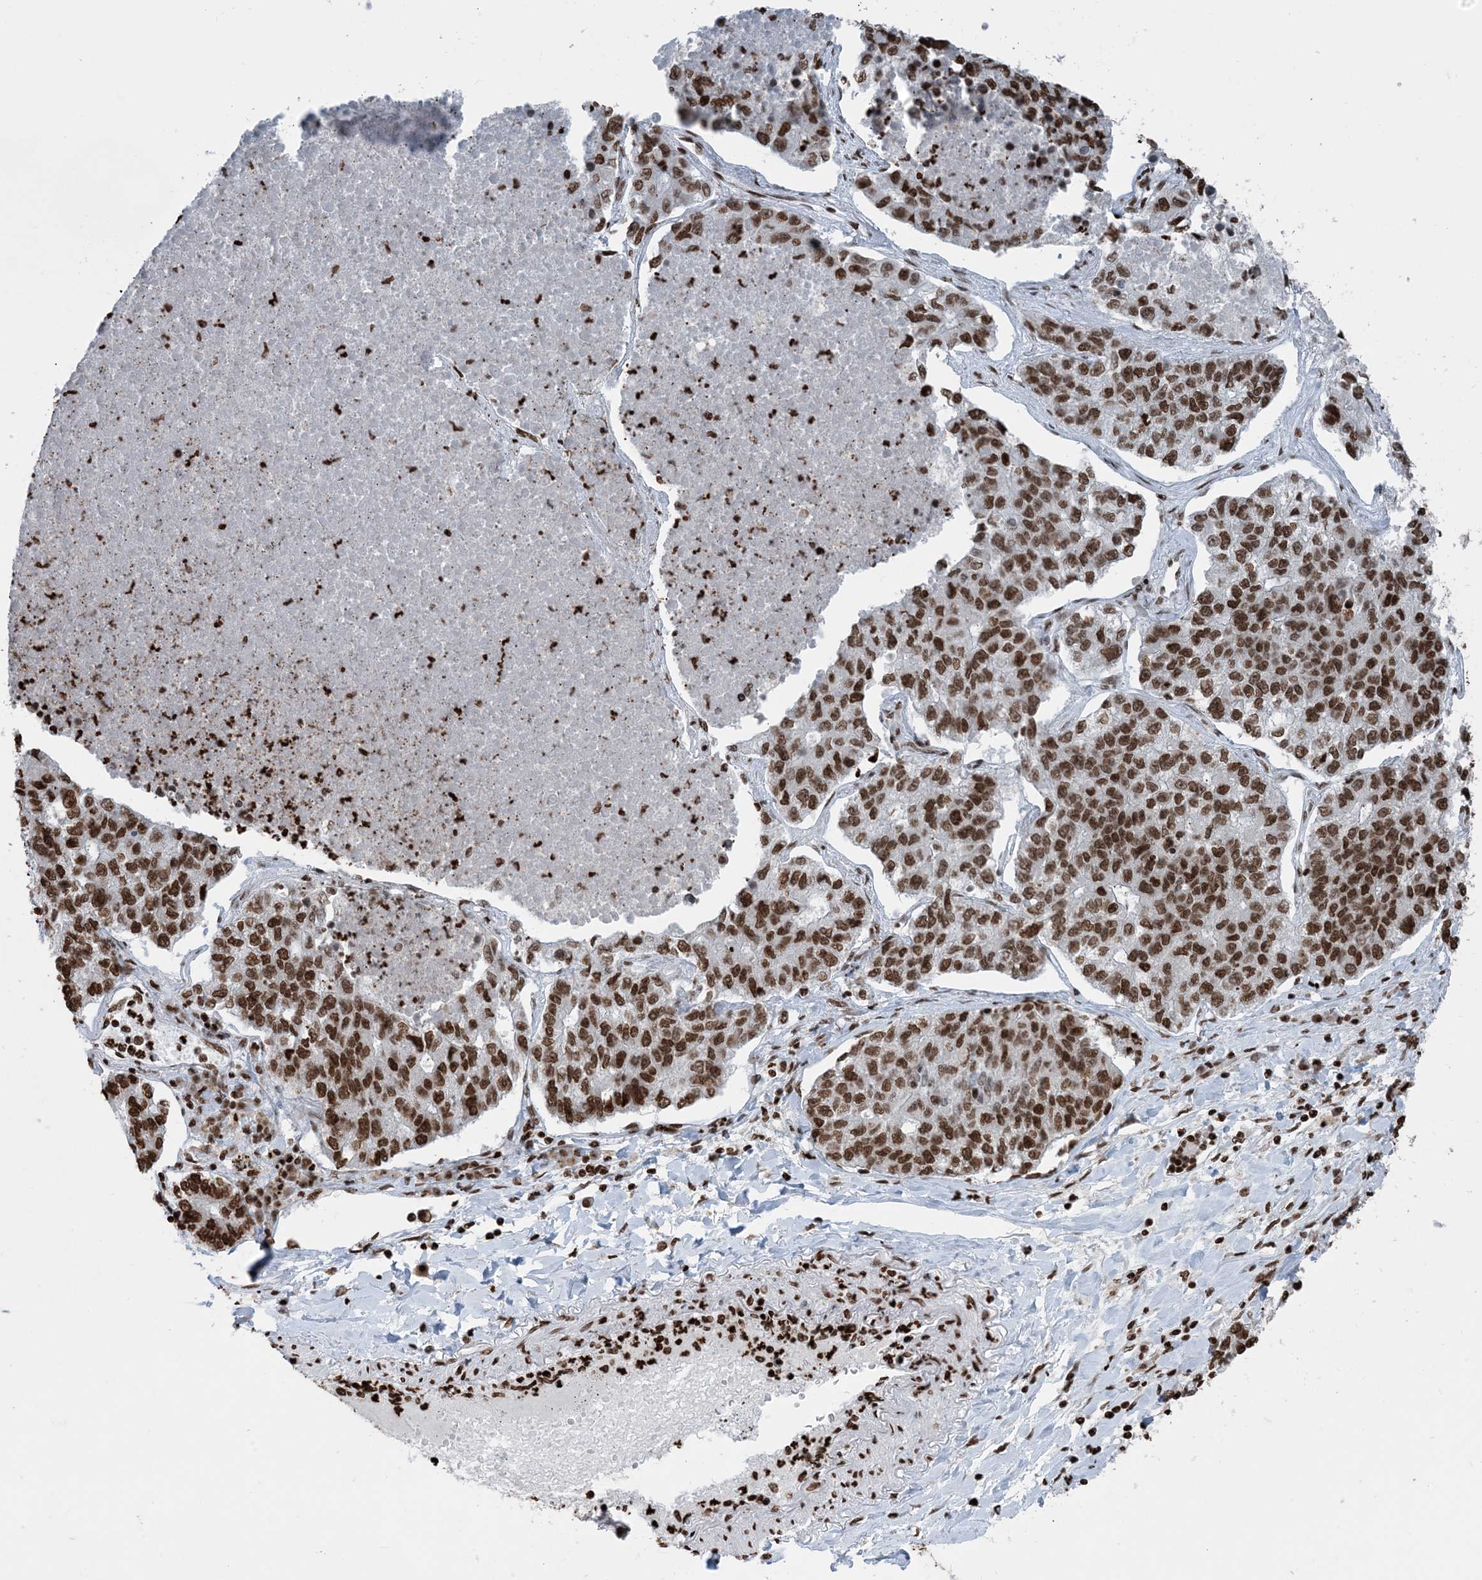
{"staining": {"intensity": "strong", "quantity": ">75%", "location": "nuclear"}, "tissue": "lung cancer", "cell_type": "Tumor cells", "image_type": "cancer", "snomed": [{"axis": "morphology", "description": "Adenocarcinoma, NOS"}, {"axis": "topography", "description": "Lung"}], "caption": "Adenocarcinoma (lung) stained for a protein exhibits strong nuclear positivity in tumor cells.", "gene": "H3-3B", "patient": {"sex": "male", "age": 49}}